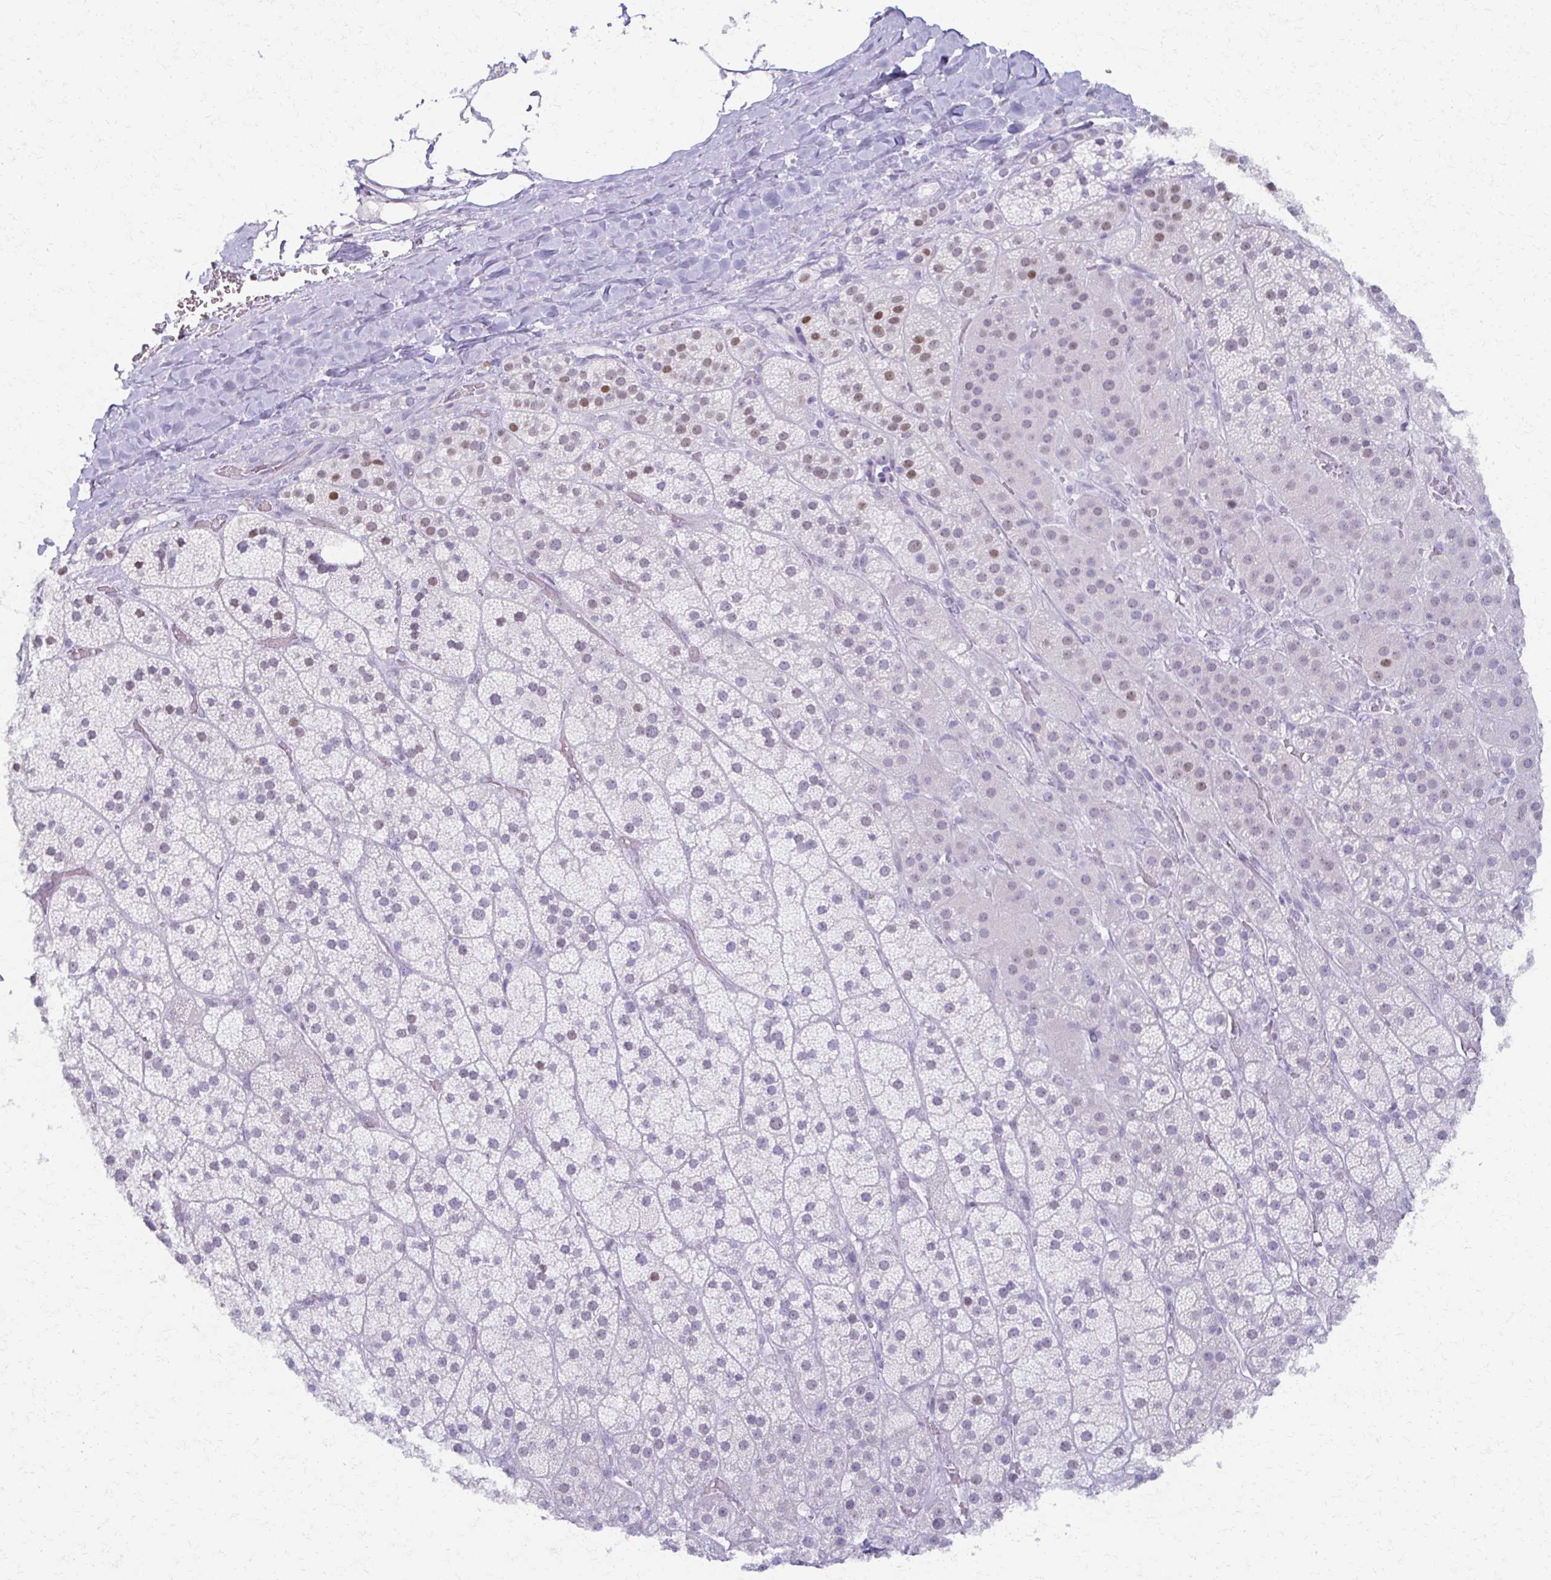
{"staining": {"intensity": "moderate", "quantity": "<25%", "location": "nuclear"}, "tissue": "adrenal gland", "cell_type": "Glandular cells", "image_type": "normal", "snomed": [{"axis": "morphology", "description": "Normal tissue, NOS"}, {"axis": "topography", "description": "Adrenal gland"}], "caption": "Benign adrenal gland exhibits moderate nuclear expression in approximately <25% of glandular cells (DAB IHC with brightfield microscopy, high magnification)..", "gene": "MORC4", "patient": {"sex": "male", "age": 57}}